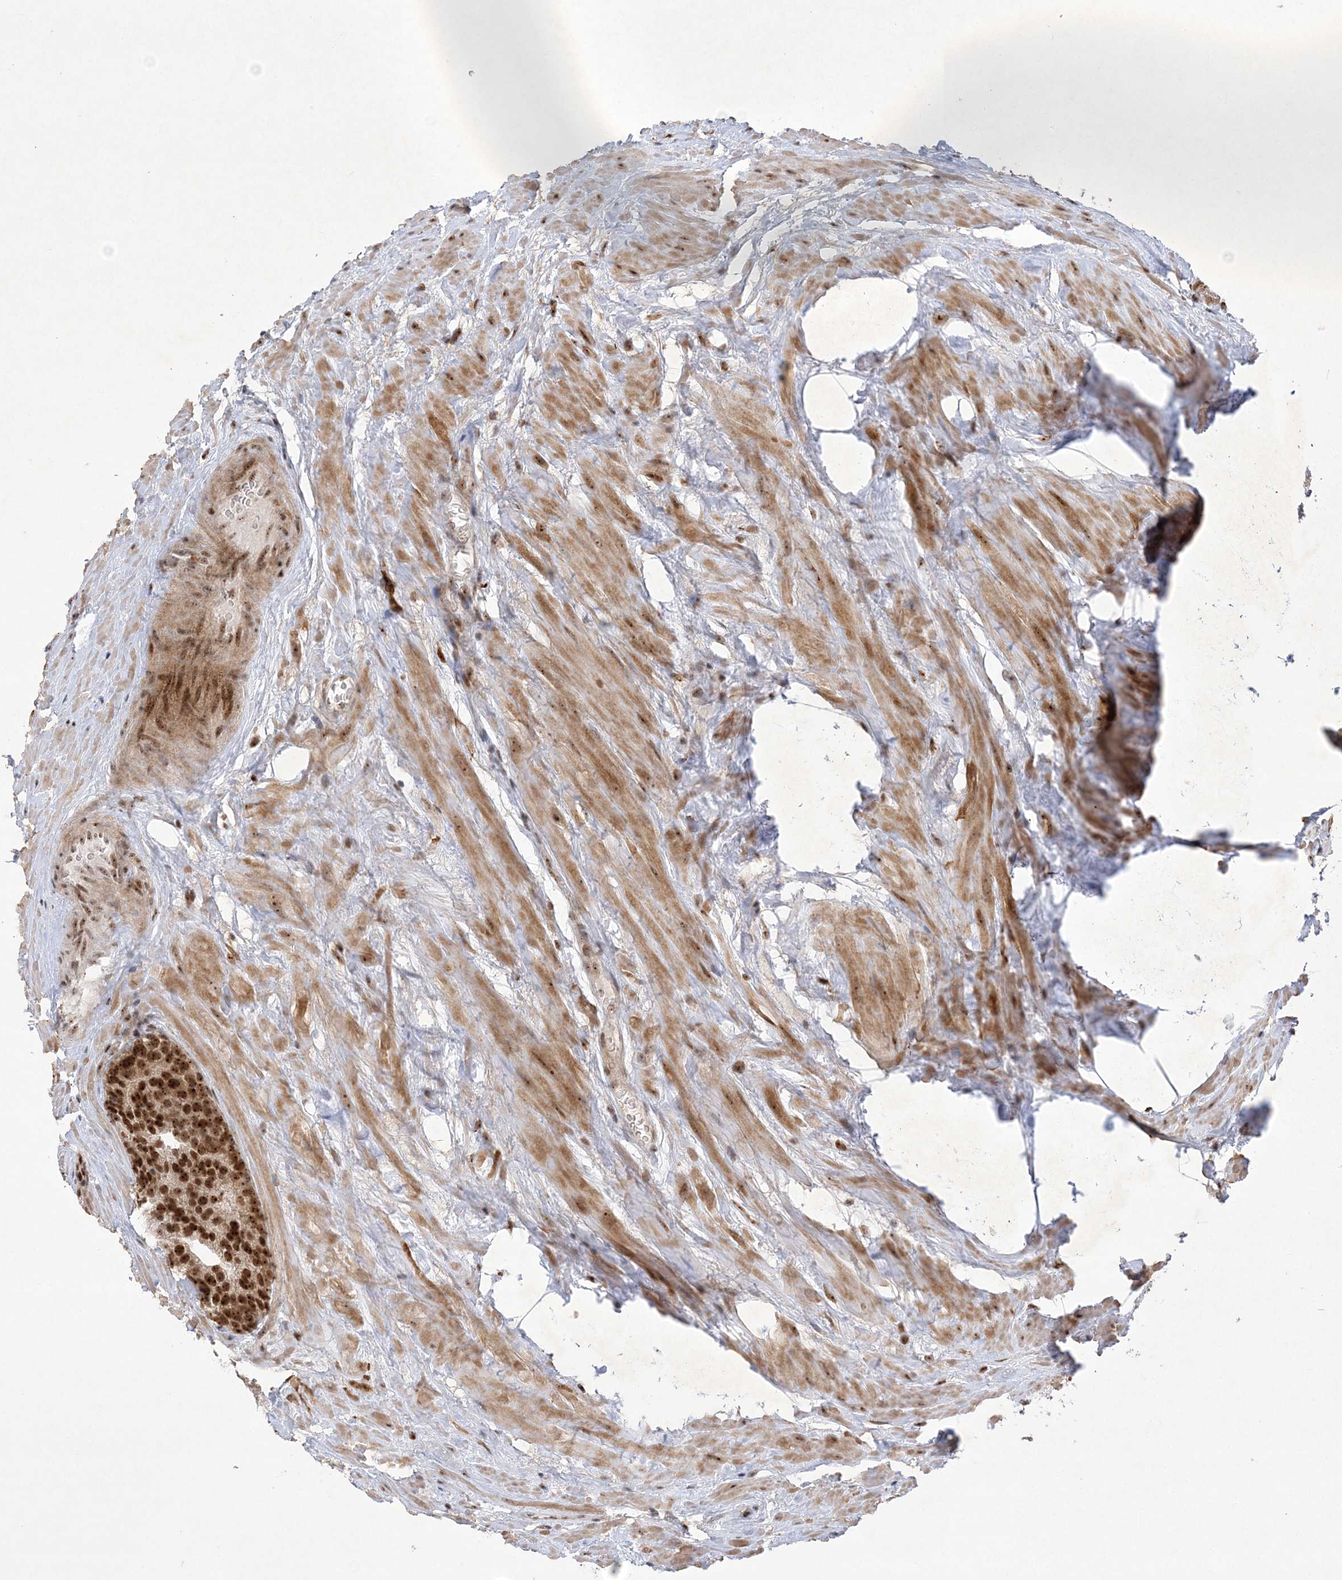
{"staining": {"intensity": "strong", "quantity": ">75%", "location": "cytoplasmic/membranous,nuclear"}, "tissue": "prostate cancer", "cell_type": "Tumor cells", "image_type": "cancer", "snomed": [{"axis": "morphology", "description": "Adenocarcinoma, Low grade"}, {"axis": "topography", "description": "Prostate"}], "caption": "Human prostate cancer stained for a protein (brown) exhibits strong cytoplasmic/membranous and nuclear positive staining in about >75% of tumor cells.", "gene": "NPM3", "patient": {"sex": "male", "age": 67}}